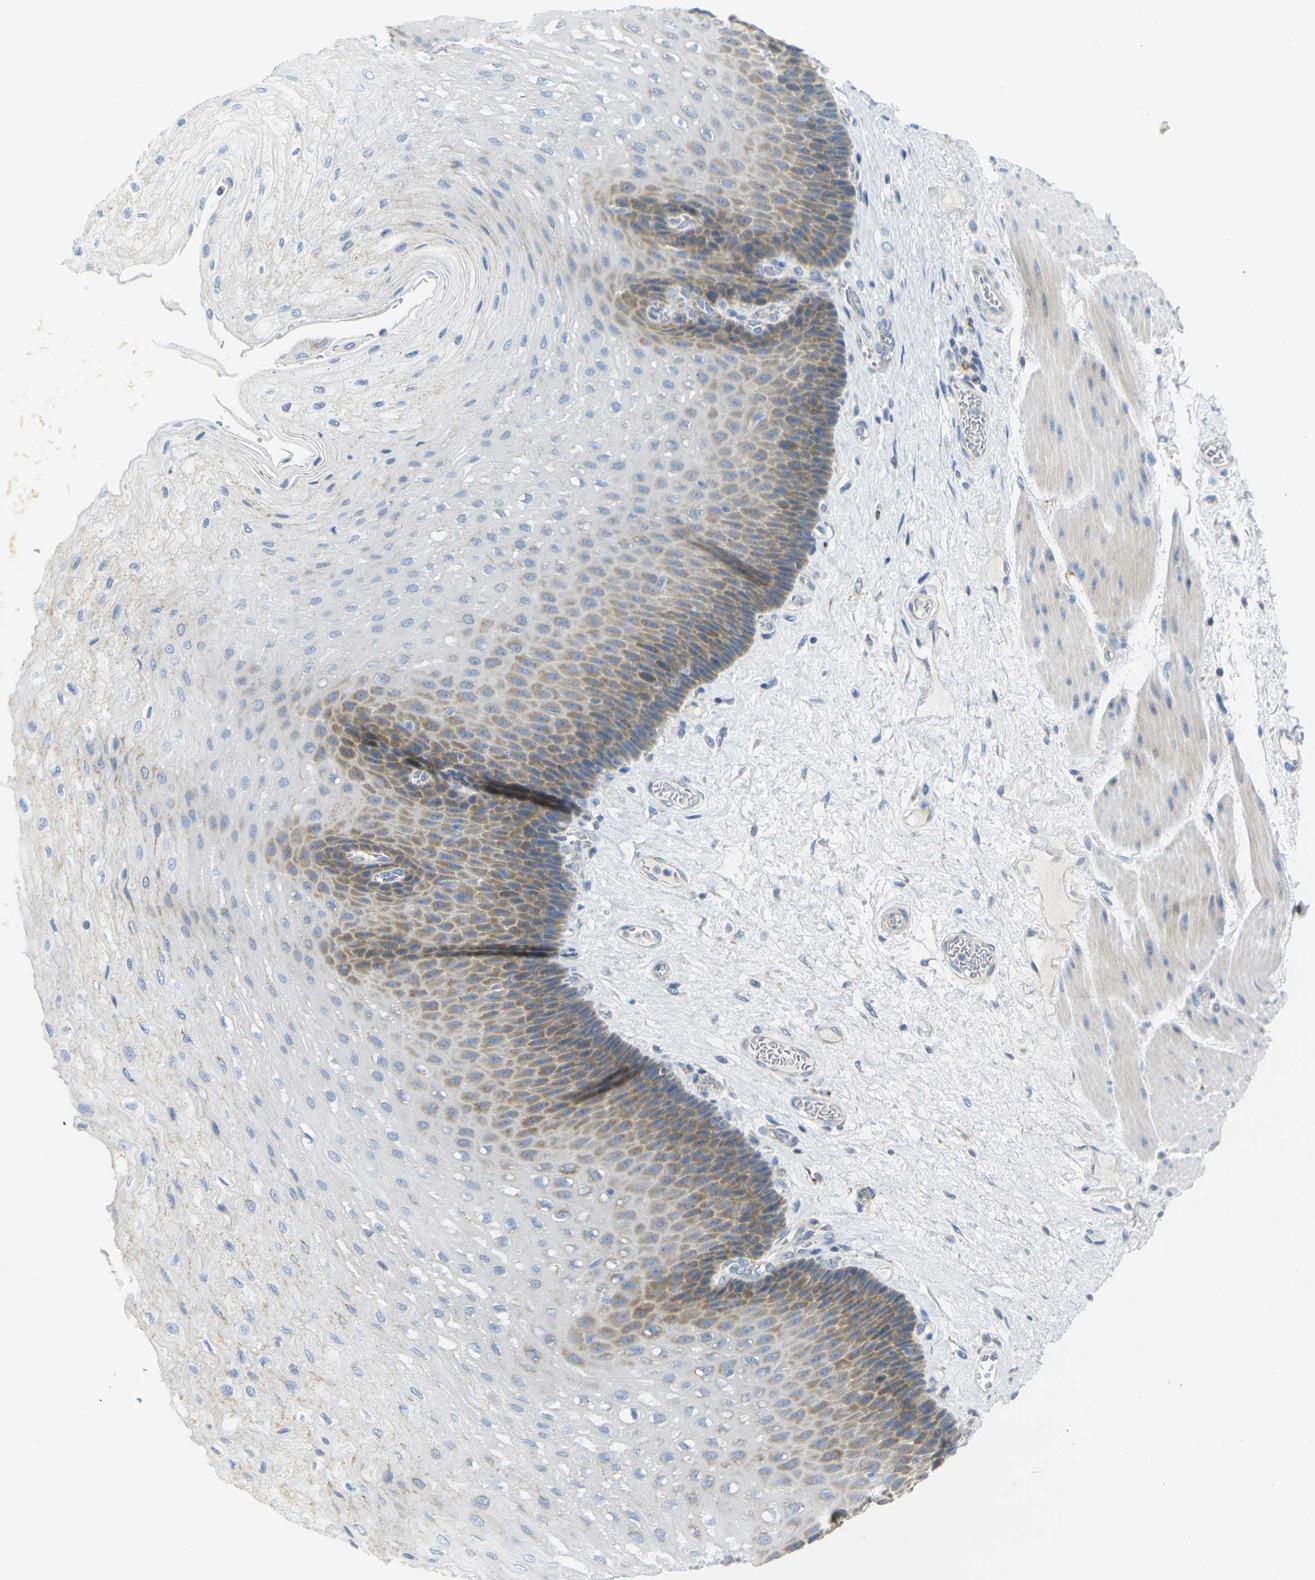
{"staining": {"intensity": "moderate", "quantity": "<25%", "location": "cytoplasmic/membranous"}, "tissue": "esophagus", "cell_type": "Squamous epithelial cells", "image_type": "normal", "snomed": [{"axis": "morphology", "description": "Normal tissue, NOS"}, {"axis": "topography", "description": "Esophagus"}], "caption": "IHC (DAB (3,3'-diaminobenzidine)) staining of normal esophagus shows moderate cytoplasmic/membranous protein expression in approximately <25% of squamous epithelial cells.", "gene": "PARD6B", "patient": {"sex": "female", "age": 72}}